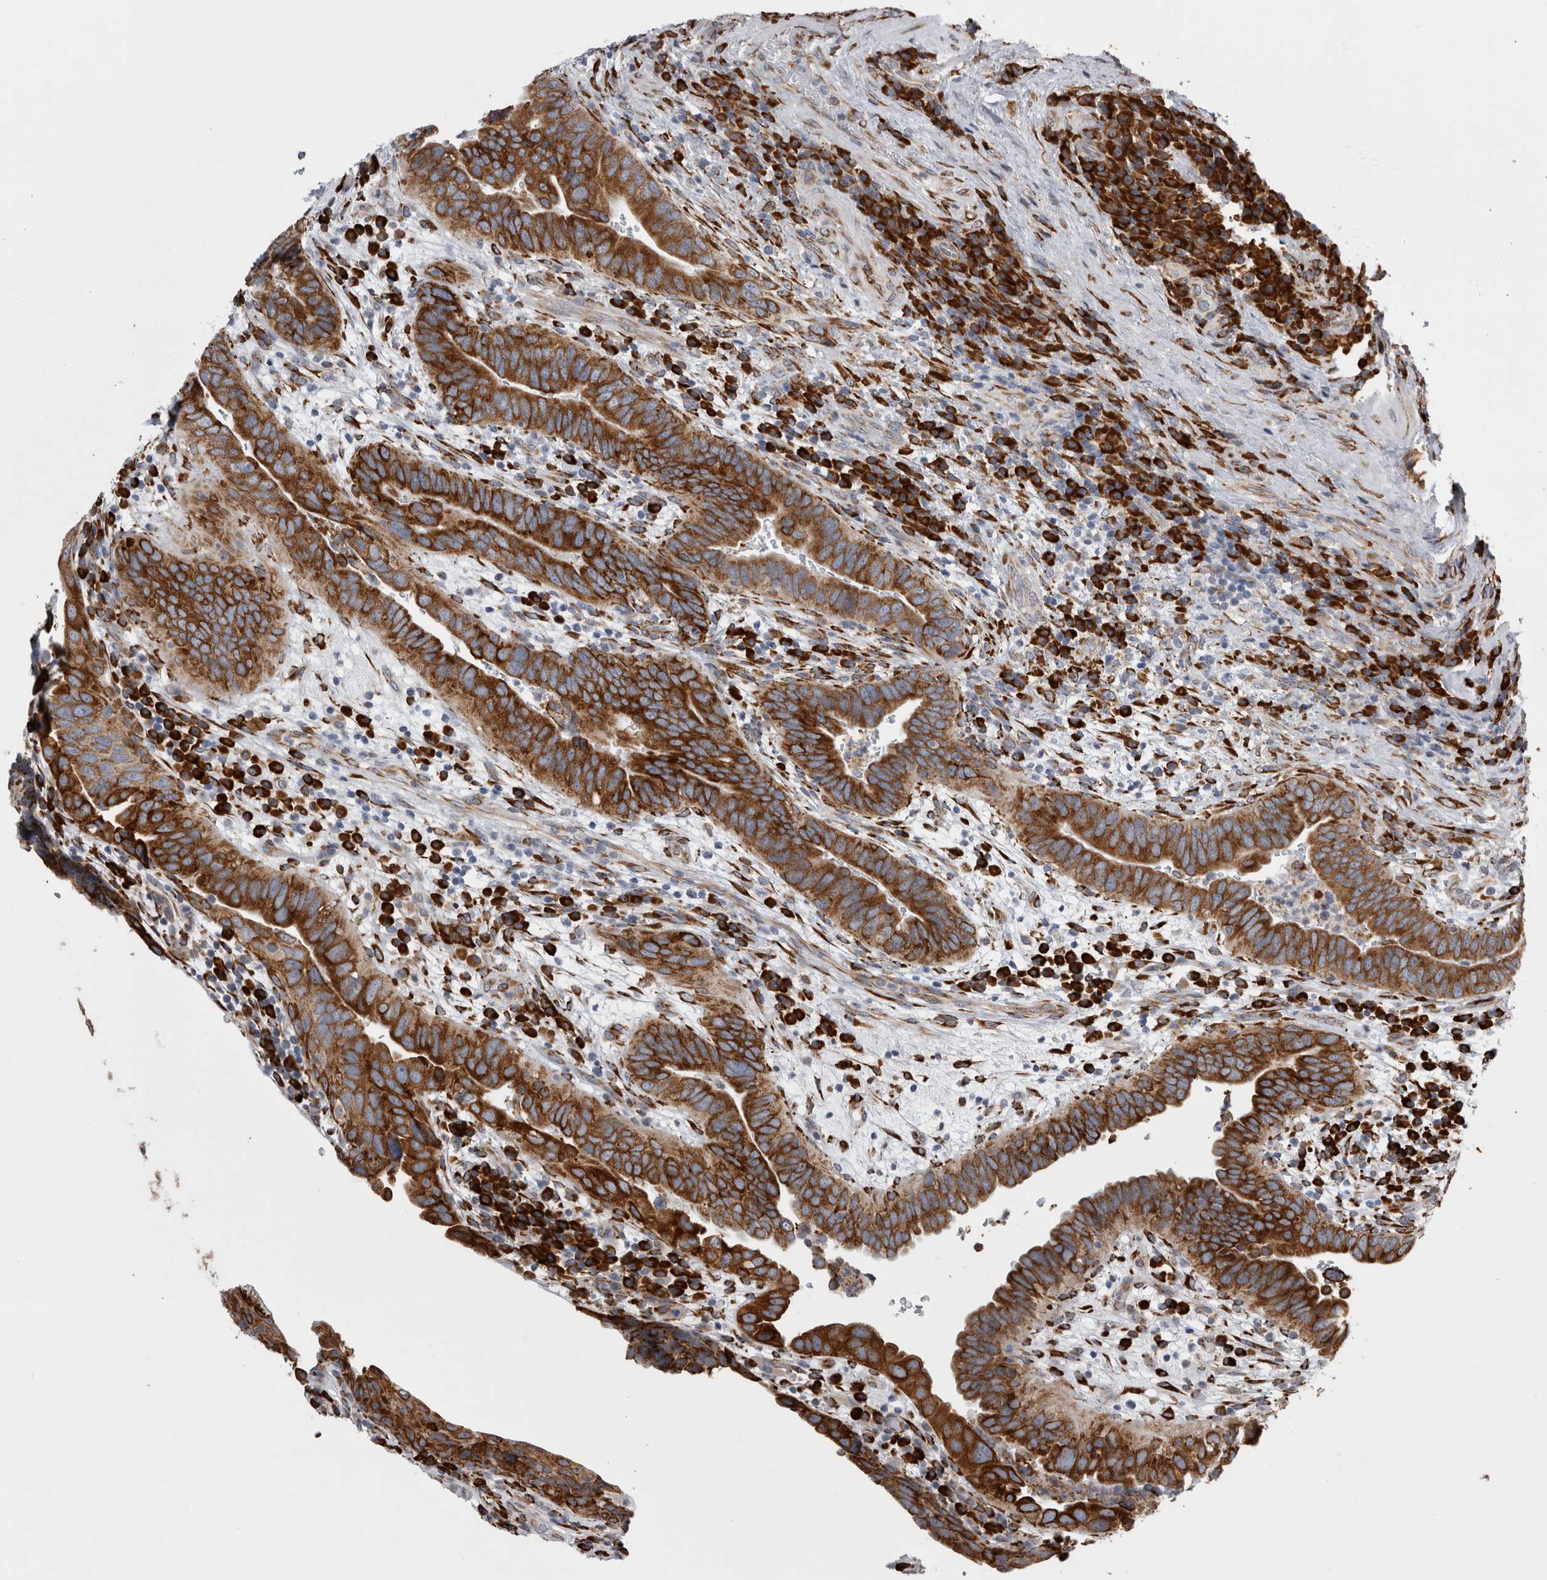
{"staining": {"intensity": "strong", "quantity": ">75%", "location": "cytoplasmic/membranous"}, "tissue": "urothelial cancer", "cell_type": "Tumor cells", "image_type": "cancer", "snomed": [{"axis": "morphology", "description": "Urothelial carcinoma, High grade"}, {"axis": "topography", "description": "Urinary bladder"}], "caption": "High-grade urothelial carcinoma was stained to show a protein in brown. There is high levels of strong cytoplasmic/membranous expression in about >75% of tumor cells. The staining is performed using DAB brown chromogen to label protein expression. The nuclei are counter-stained blue using hematoxylin.", "gene": "FHIP2B", "patient": {"sex": "female", "age": 82}}